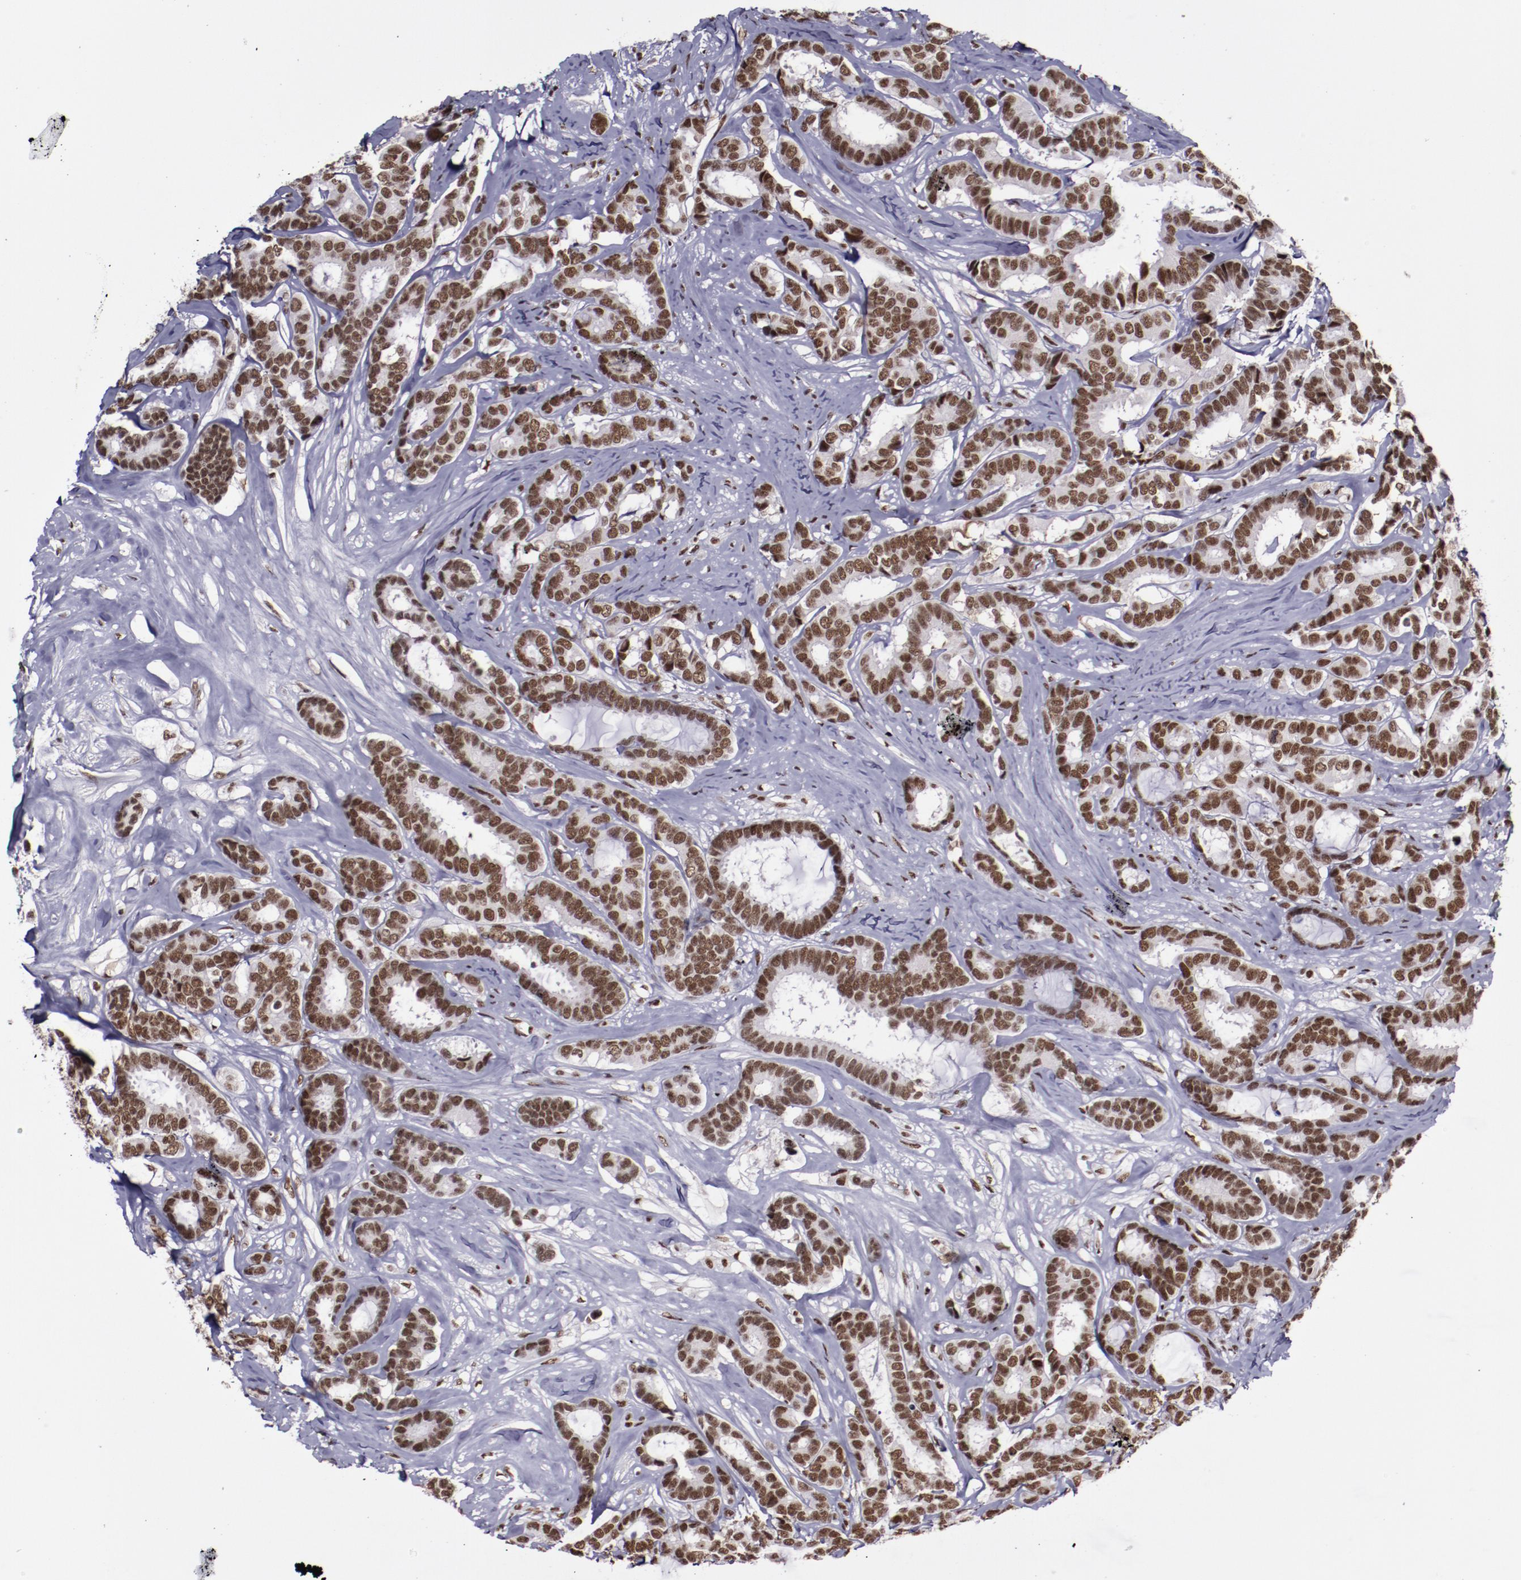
{"staining": {"intensity": "moderate", "quantity": ">75%", "location": "nuclear"}, "tissue": "breast cancer", "cell_type": "Tumor cells", "image_type": "cancer", "snomed": [{"axis": "morphology", "description": "Duct carcinoma"}, {"axis": "topography", "description": "Breast"}], "caption": "Approximately >75% of tumor cells in breast cancer reveal moderate nuclear protein expression as visualized by brown immunohistochemical staining.", "gene": "ERH", "patient": {"sex": "female", "age": 87}}